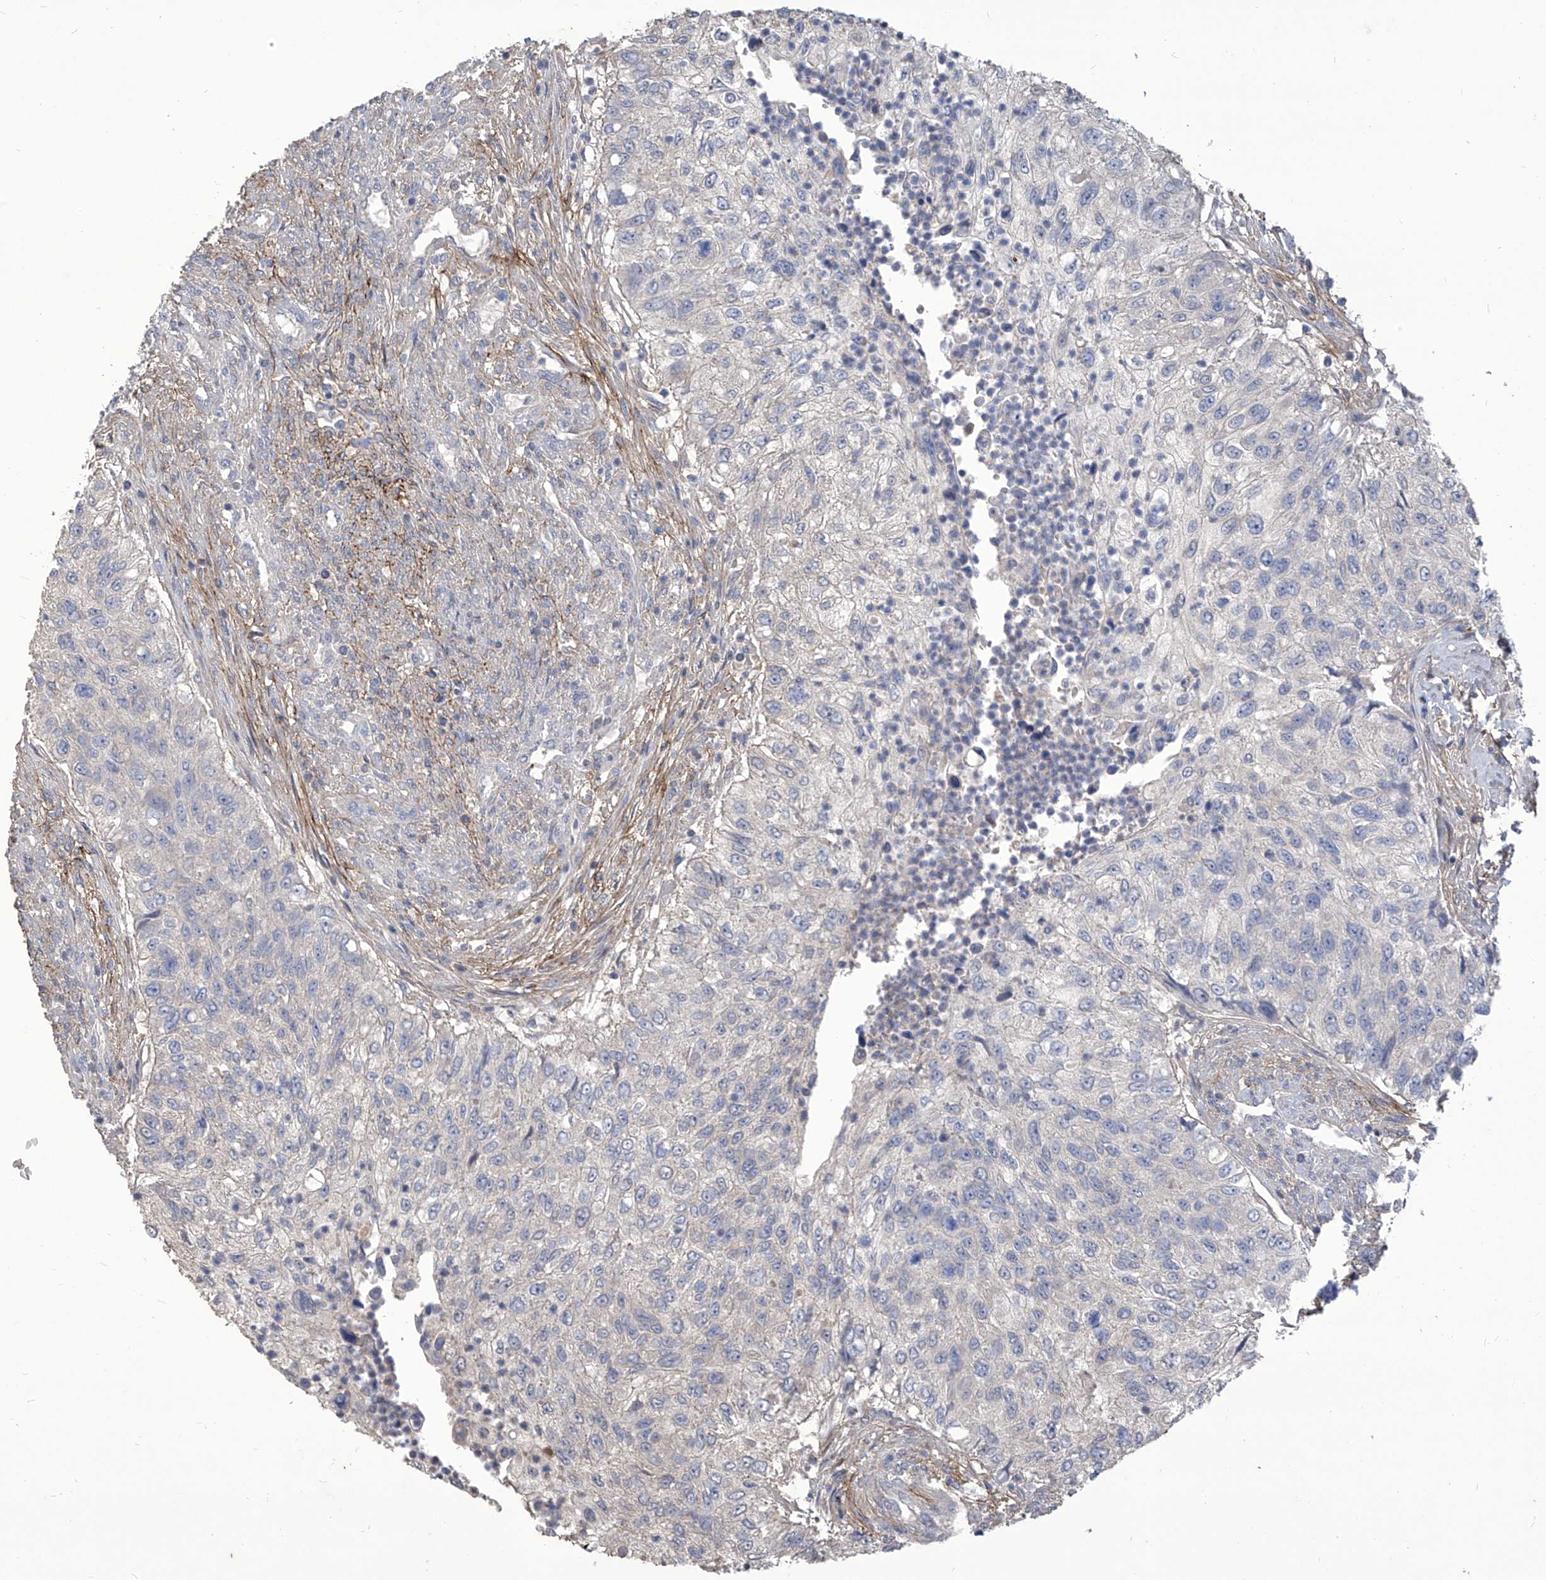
{"staining": {"intensity": "negative", "quantity": "none", "location": "none"}, "tissue": "urothelial cancer", "cell_type": "Tumor cells", "image_type": "cancer", "snomed": [{"axis": "morphology", "description": "Urothelial carcinoma, High grade"}, {"axis": "topography", "description": "Urinary bladder"}], "caption": "The histopathology image exhibits no significant positivity in tumor cells of urothelial cancer.", "gene": "TXNIP", "patient": {"sex": "female", "age": 60}}